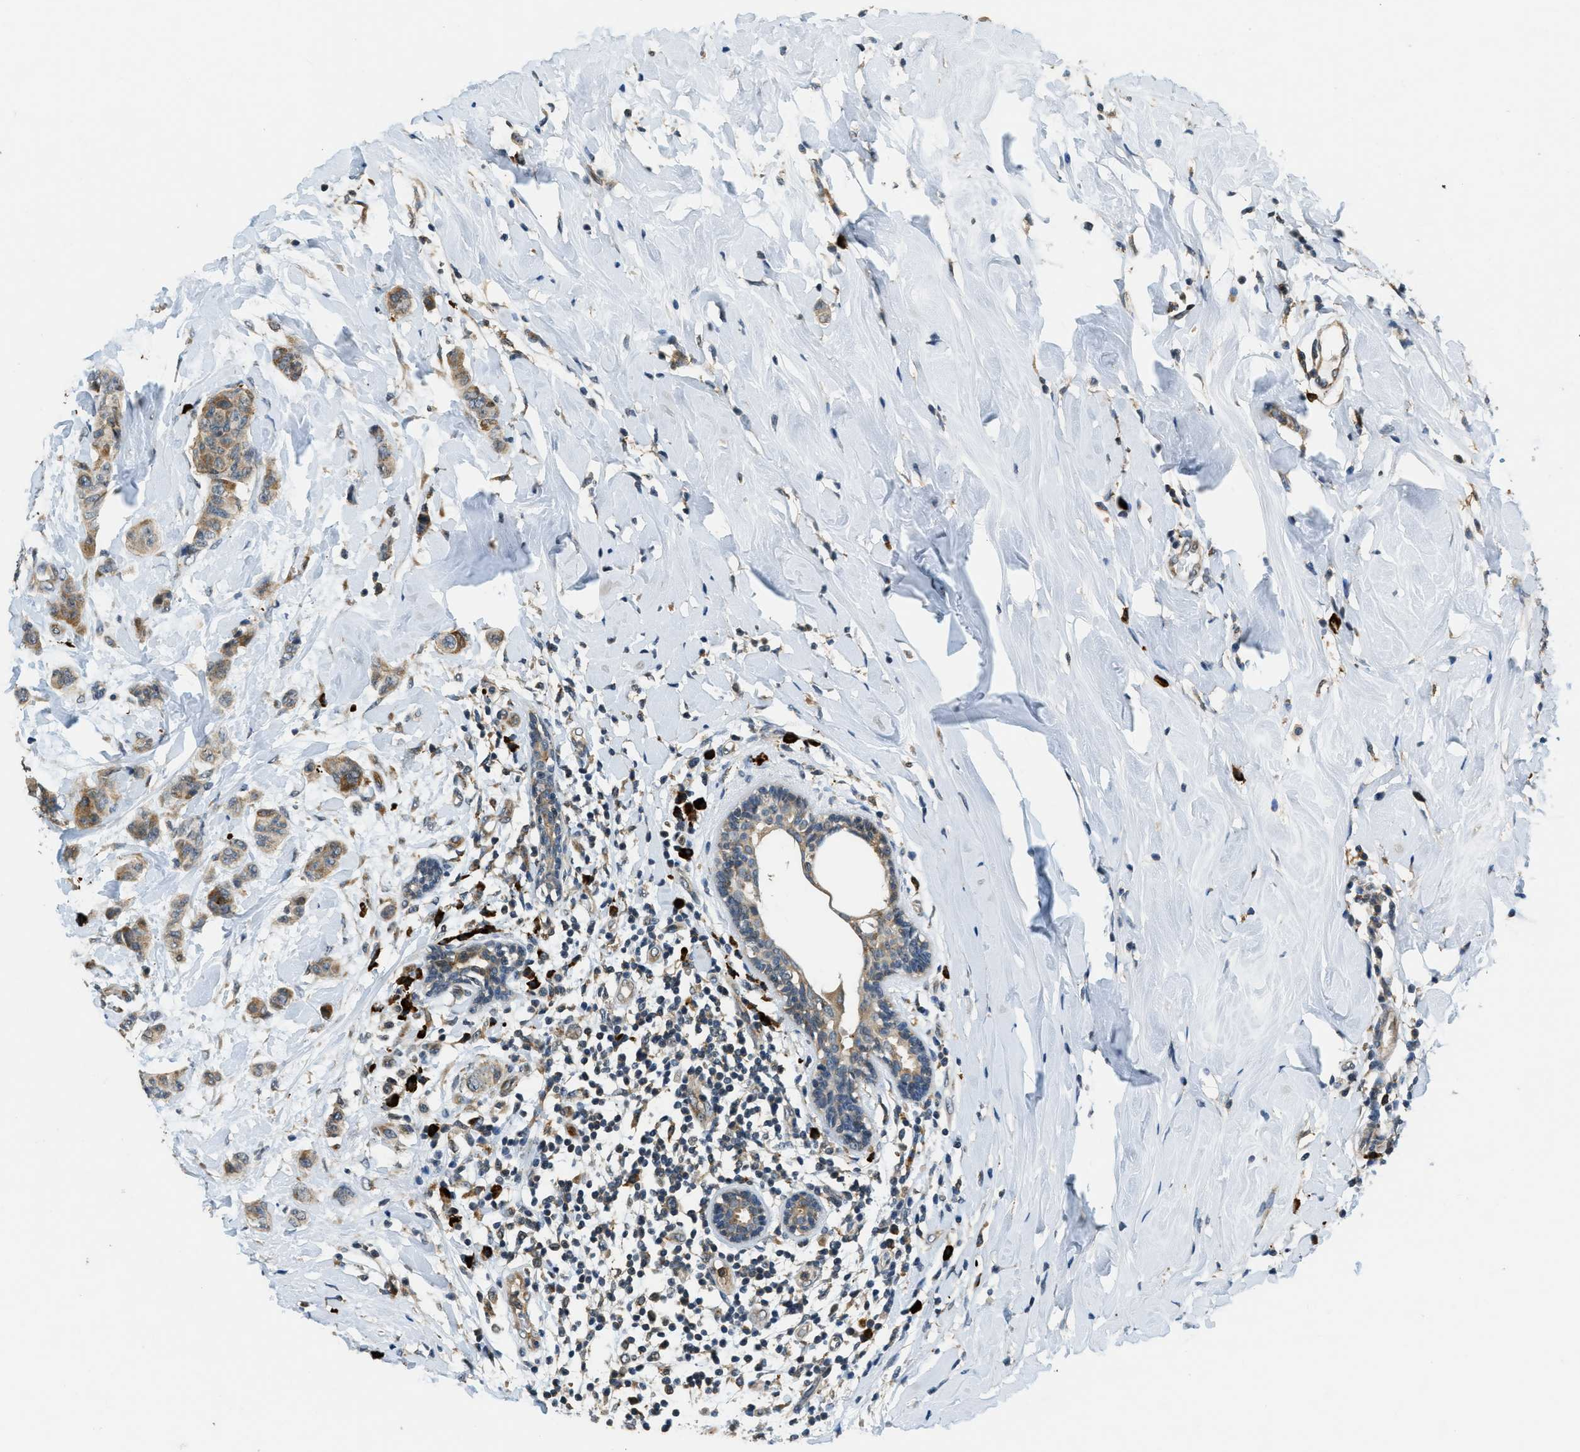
{"staining": {"intensity": "moderate", "quantity": "<25%", "location": "cytoplasmic/membranous"}, "tissue": "breast cancer", "cell_type": "Tumor cells", "image_type": "cancer", "snomed": [{"axis": "morphology", "description": "Normal tissue, NOS"}, {"axis": "morphology", "description": "Duct carcinoma"}, {"axis": "topography", "description": "Breast"}], "caption": "Immunohistochemistry (IHC) (DAB) staining of breast infiltrating ductal carcinoma displays moderate cytoplasmic/membranous protein expression in about <25% of tumor cells. (IHC, brightfield microscopy, high magnification).", "gene": "HERC2", "patient": {"sex": "female", "age": 40}}